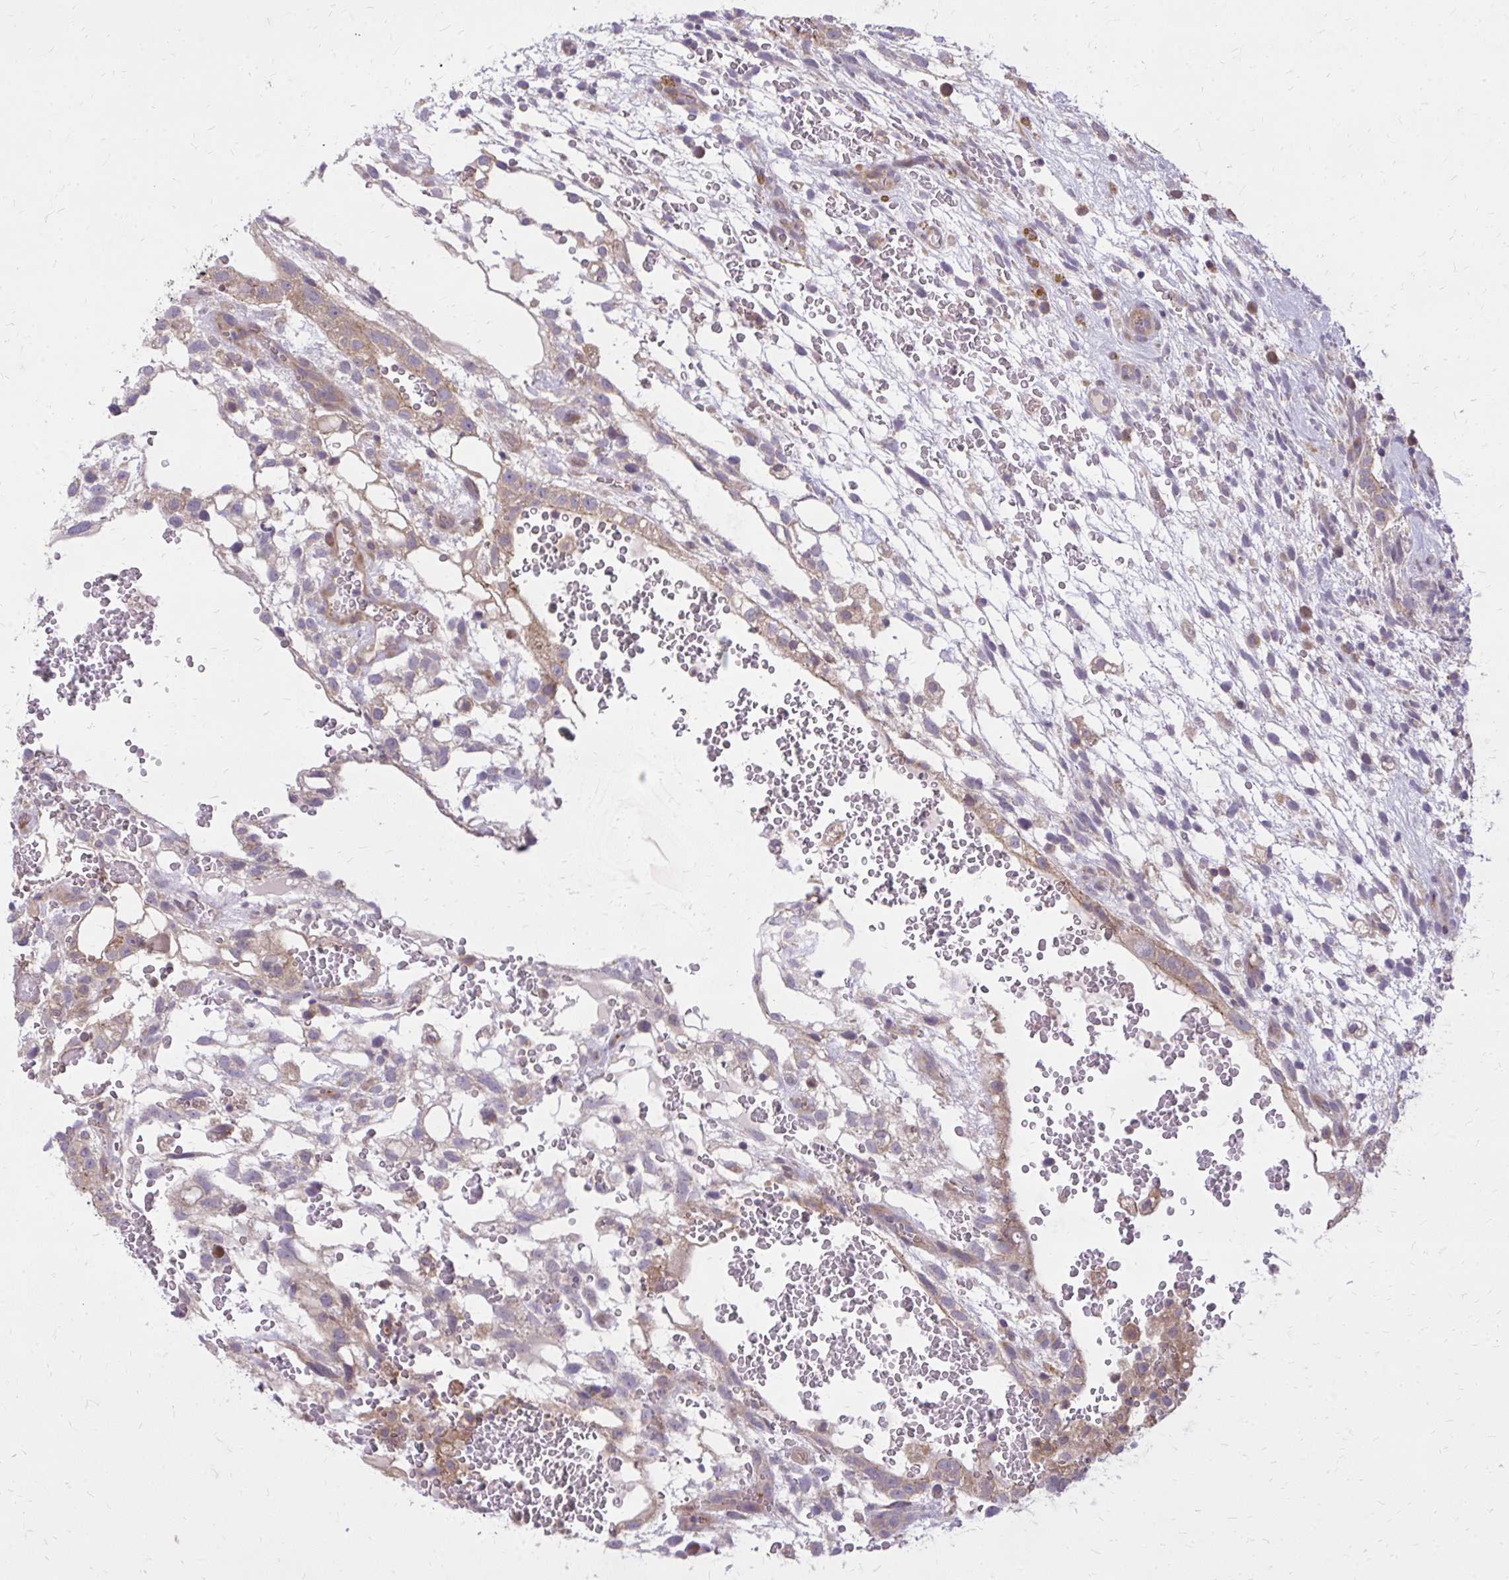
{"staining": {"intensity": "weak", "quantity": "<25%", "location": "cytoplasmic/membranous"}, "tissue": "testis cancer", "cell_type": "Tumor cells", "image_type": "cancer", "snomed": [{"axis": "morphology", "description": "Normal tissue, NOS"}, {"axis": "morphology", "description": "Carcinoma, Embryonal, NOS"}, {"axis": "topography", "description": "Testis"}], "caption": "Tumor cells show no significant expression in testis cancer (embryonal carcinoma).", "gene": "OXNAD1", "patient": {"sex": "male", "age": 32}}